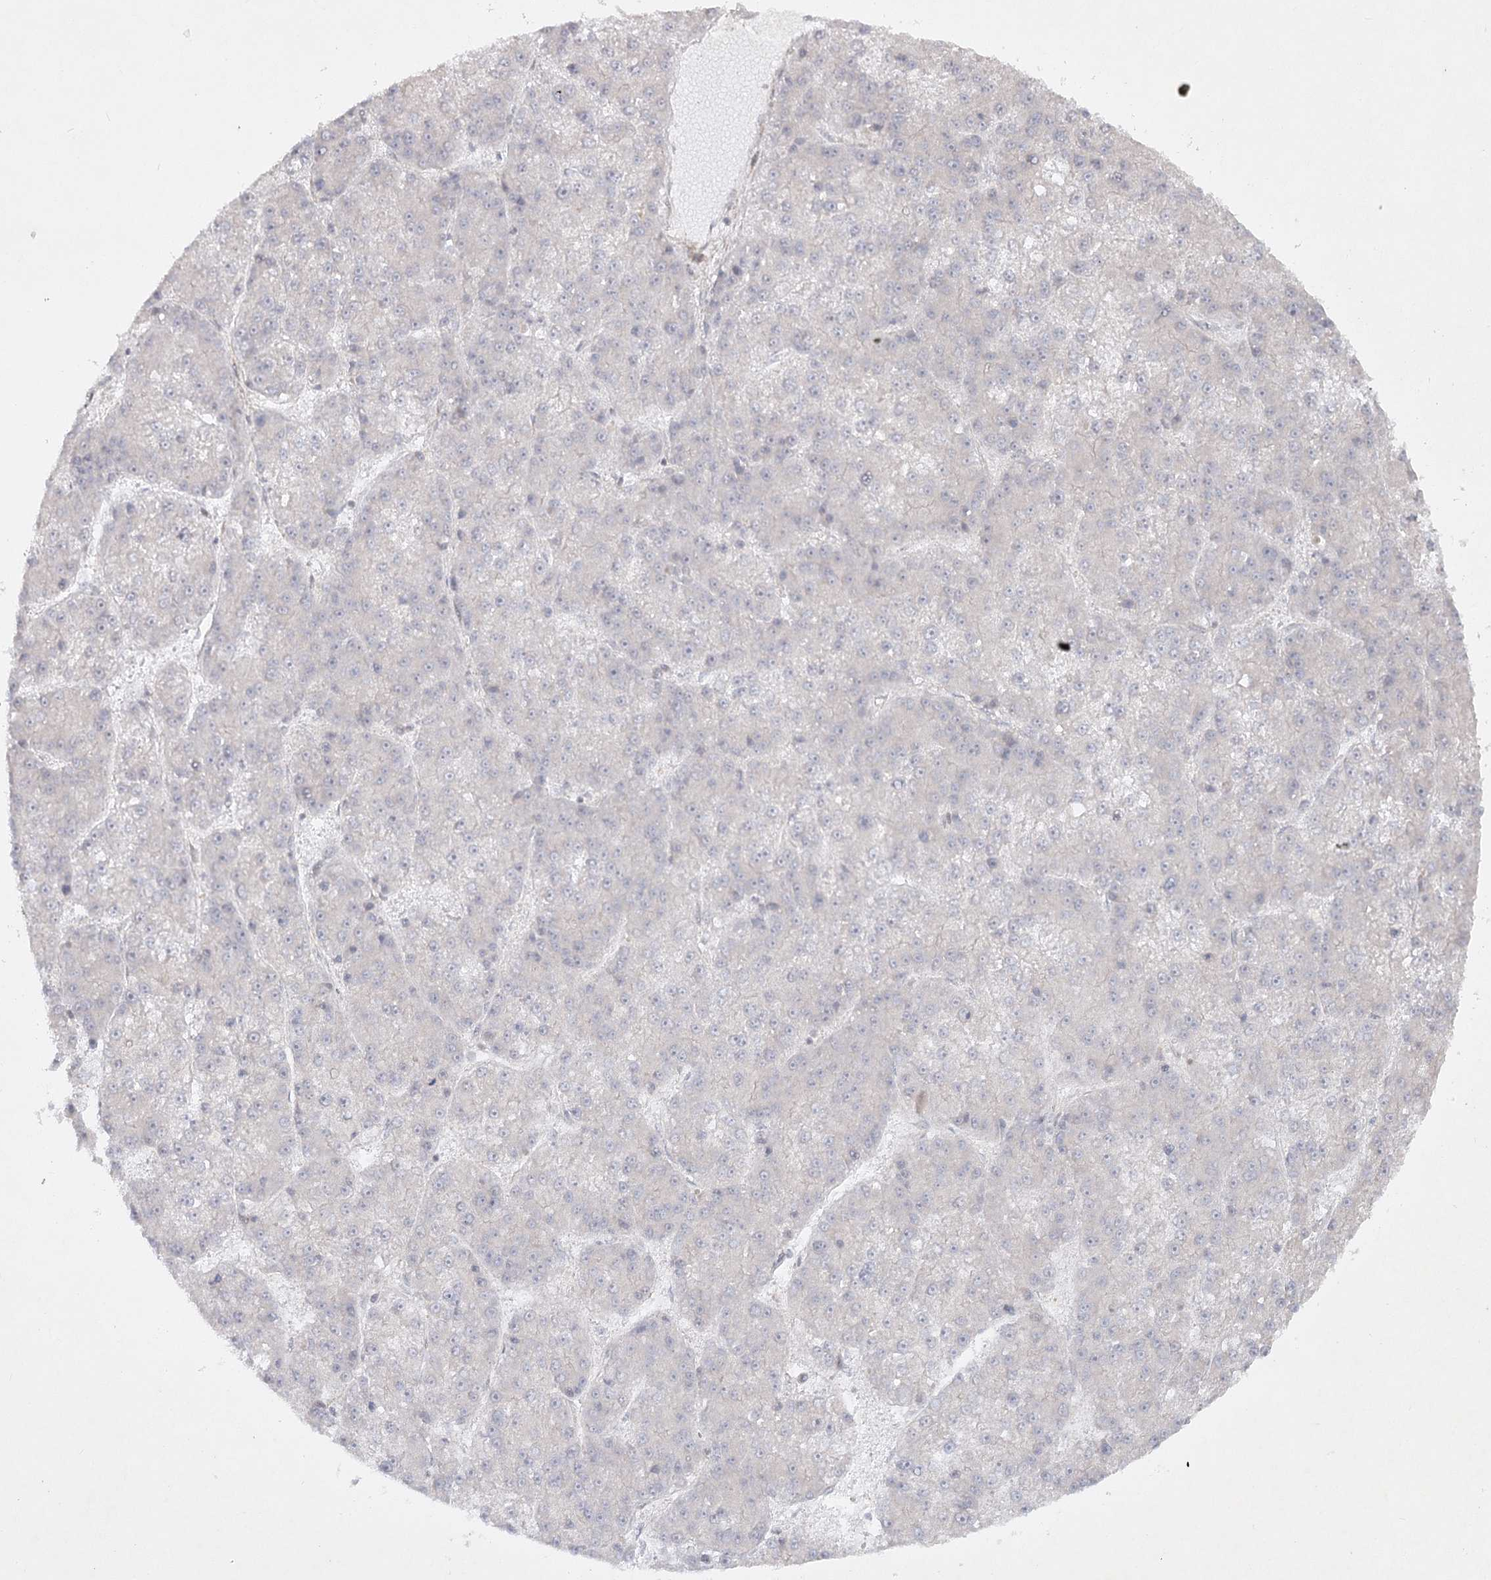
{"staining": {"intensity": "negative", "quantity": "none", "location": "none"}, "tissue": "liver cancer", "cell_type": "Tumor cells", "image_type": "cancer", "snomed": [{"axis": "morphology", "description": "Carcinoma, Hepatocellular, NOS"}, {"axis": "topography", "description": "Liver"}], "caption": "Immunohistochemistry (IHC) histopathology image of neoplastic tissue: liver cancer (hepatocellular carcinoma) stained with DAB displays no significant protein staining in tumor cells.", "gene": "SH2D3A", "patient": {"sex": "female", "age": 73}}